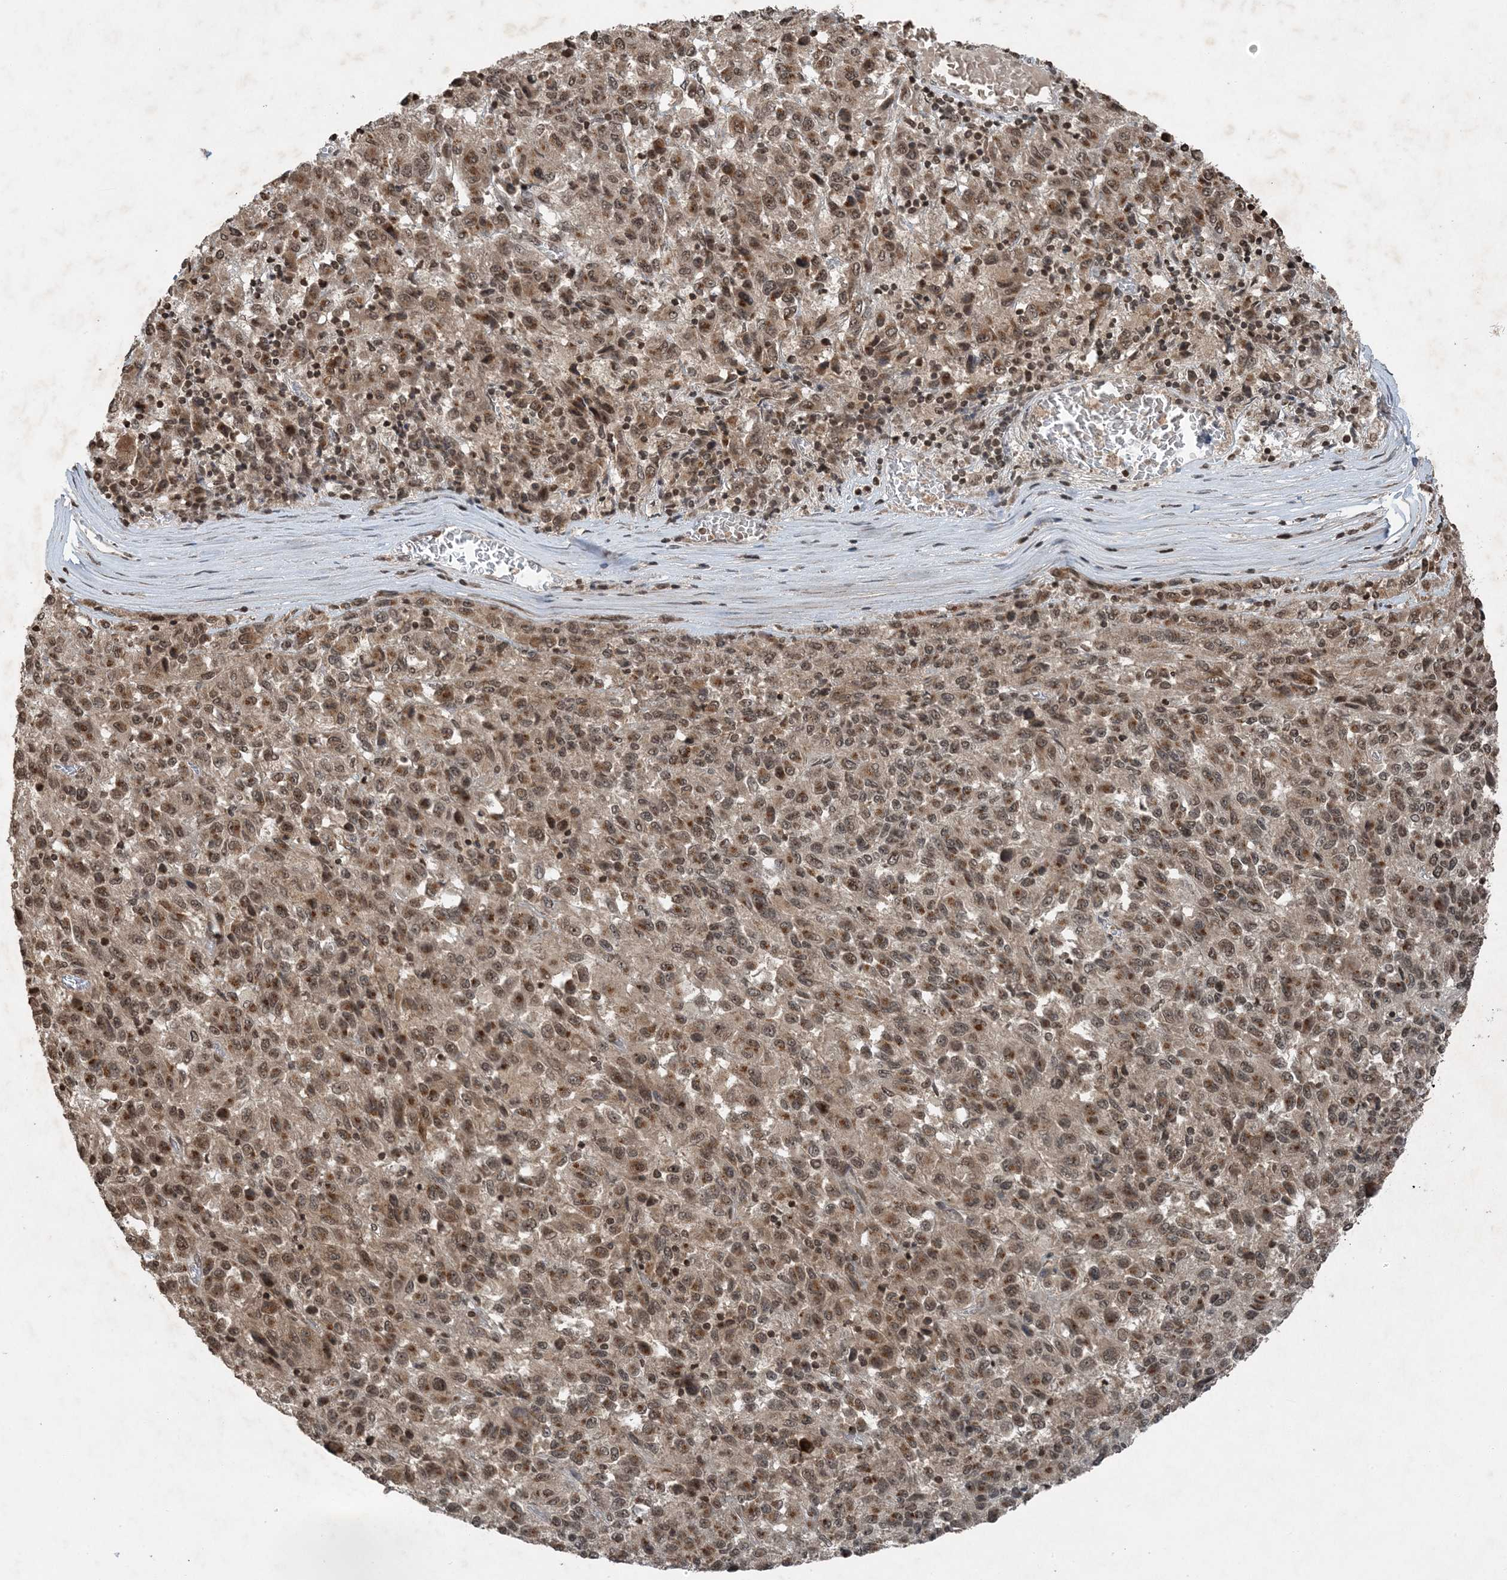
{"staining": {"intensity": "moderate", "quantity": ">75%", "location": "cytoplasmic/membranous,nuclear"}, "tissue": "melanoma", "cell_type": "Tumor cells", "image_type": "cancer", "snomed": [{"axis": "morphology", "description": "Malignant melanoma, Metastatic site"}, {"axis": "topography", "description": "Lung"}], "caption": "Melanoma stained with a protein marker exhibits moderate staining in tumor cells.", "gene": "ZFAND2B", "patient": {"sex": "male", "age": 64}}